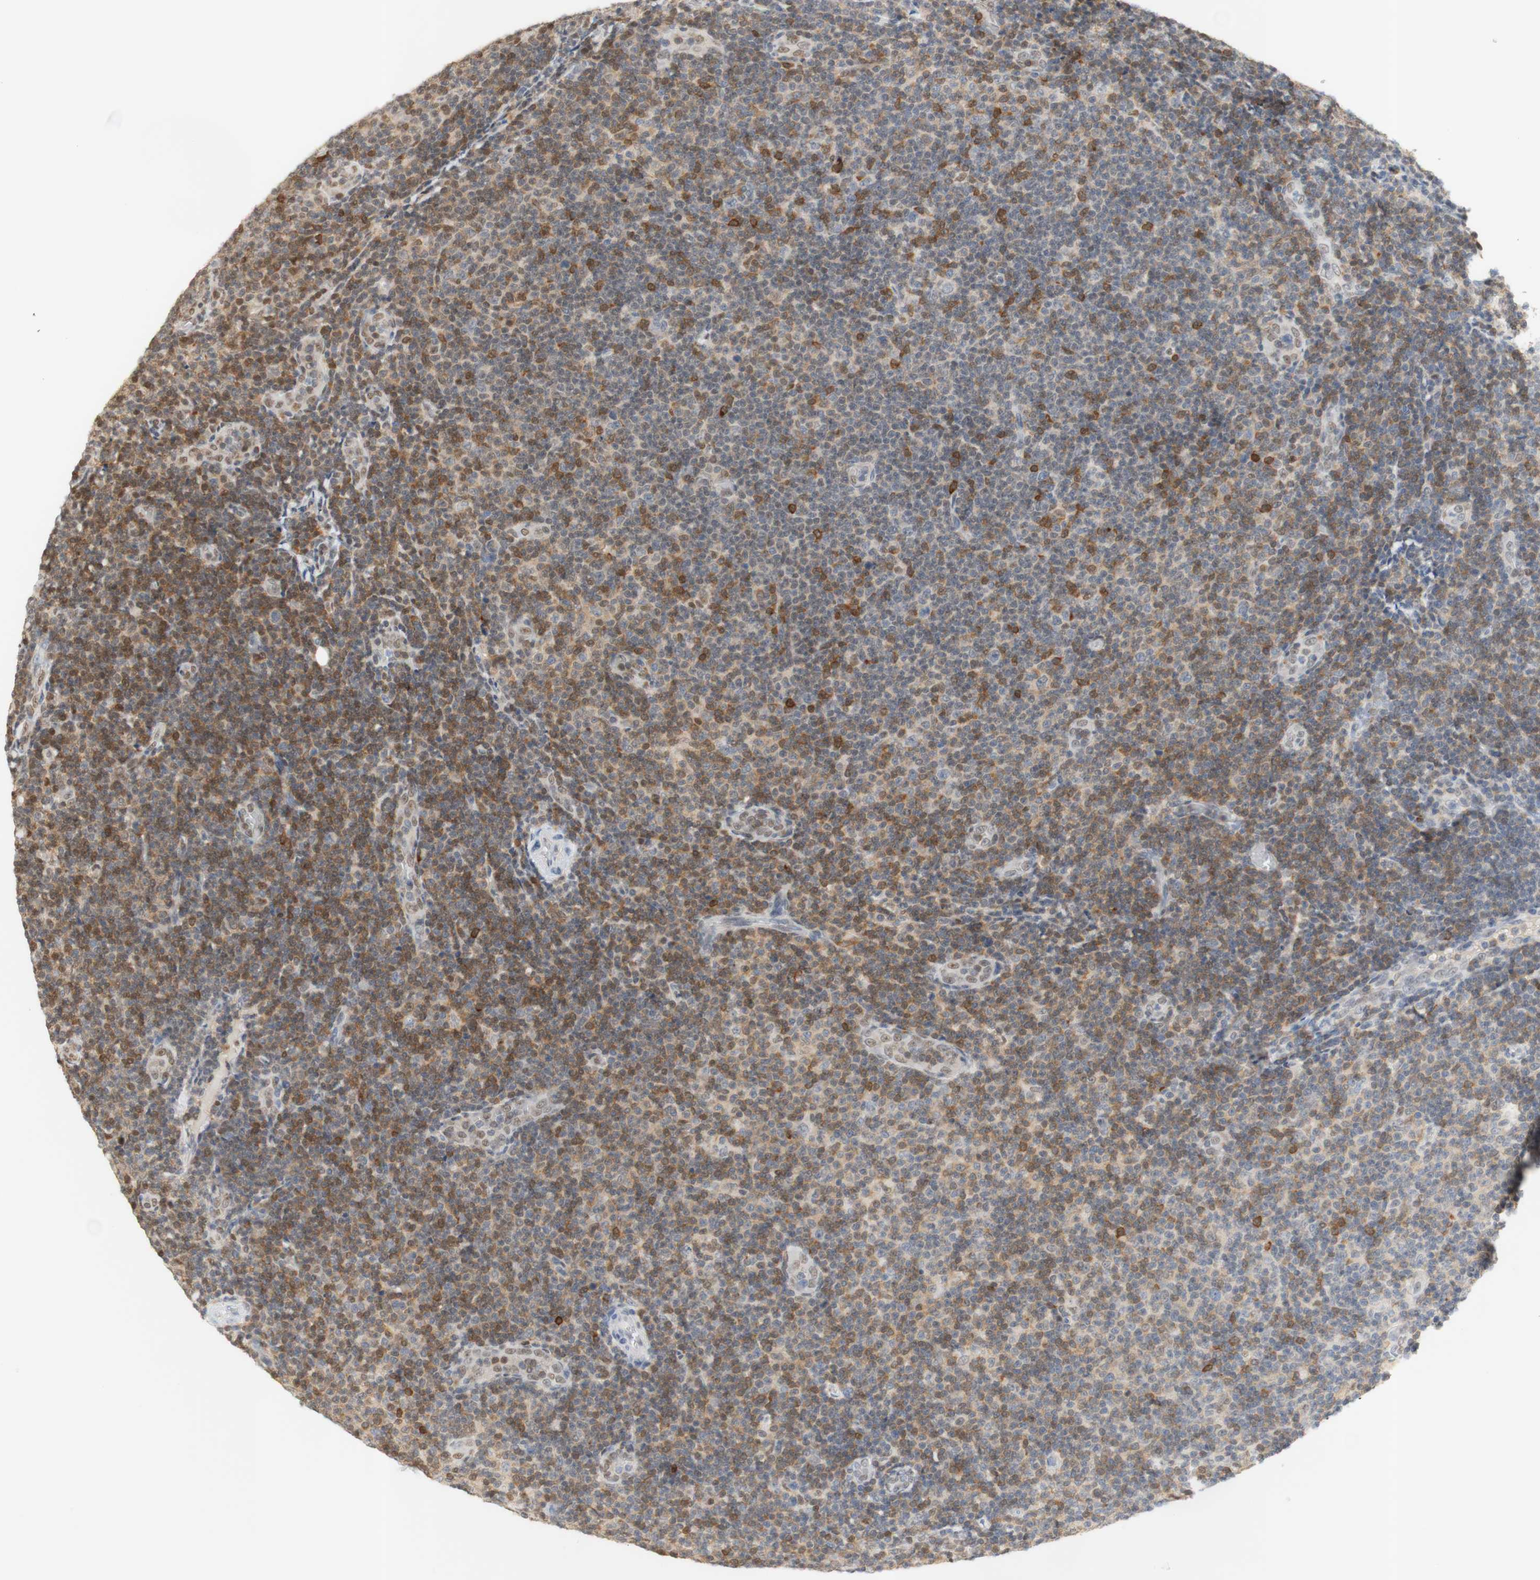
{"staining": {"intensity": "moderate", "quantity": ">75%", "location": "cytoplasmic/membranous"}, "tissue": "lymphoma", "cell_type": "Tumor cells", "image_type": "cancer", "snomed": [{"axis": "morphology", "description": "Malignant lymphoma, non-Hodgkin's type, Low grade"}, {"axis": "topography", "description": "Lymph node"}], "caption": "Malignant lymphoma, non-Hodgkin's type (low-grade) stained for a protein (brown) reveals moderate cytoplasmic/membranous positive positivity in approximately >75% of tumor cells.", "gene": "NAP1L4", "patient": {"sex": "male", "age": 83}}